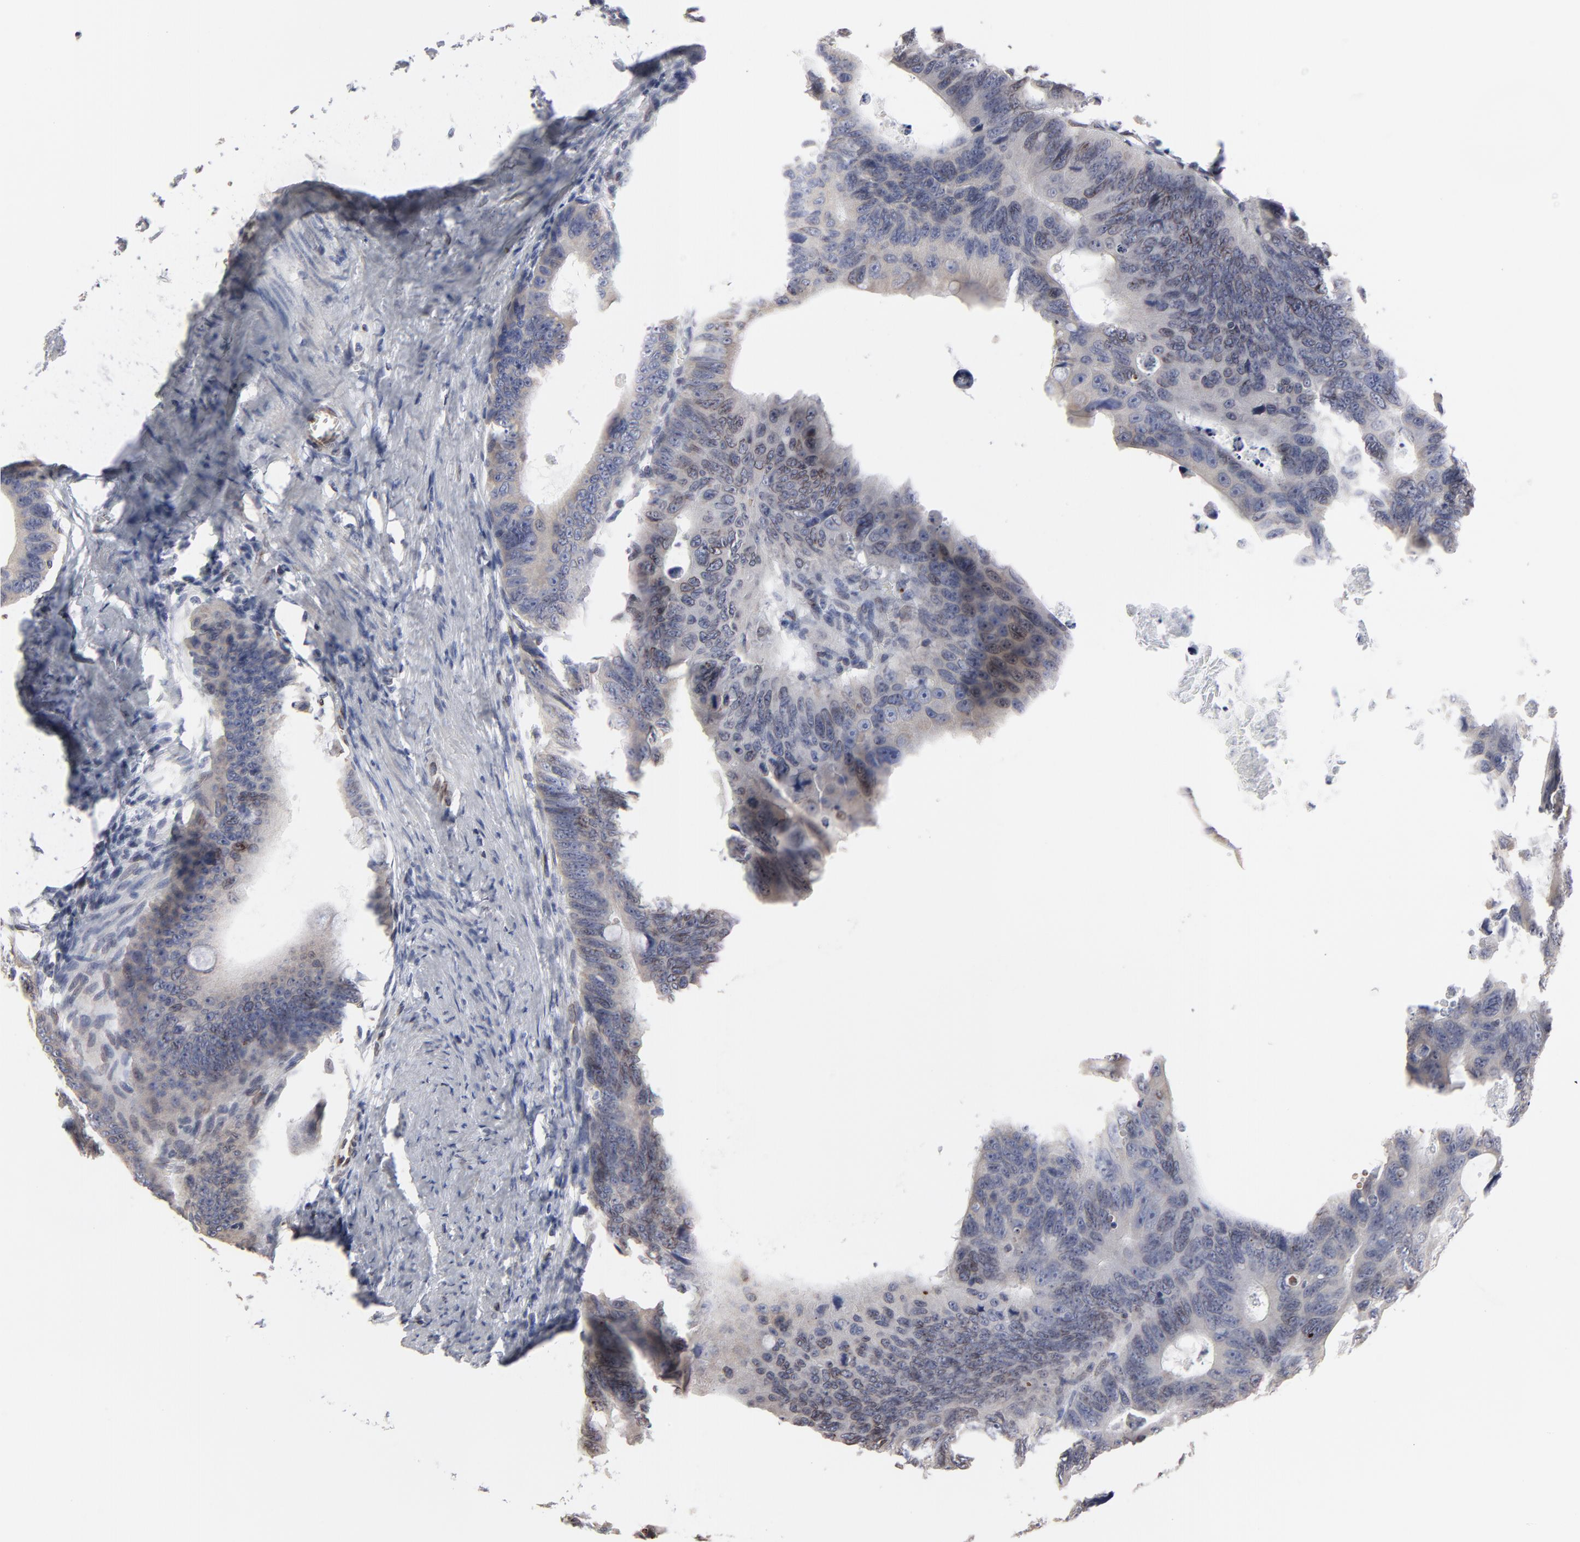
{"staining": {"intensity": "negative", "quantity": "none", "location": "none"}, "tissue": "colorectal cancer", "cell_type": "Tumor cells", "image_type": "cancer", "snomed": [{"axis": "morphology", "description": "Adenocarcinoma, NOS"}, {"axis": "topography", "description": "Colon"}], "caption": "Tumor cells show no significant protein positivity in adenocarcinoma (colorectal).", "gene": "SYNE2", "patient": {"sex": "female", "age": 55}}